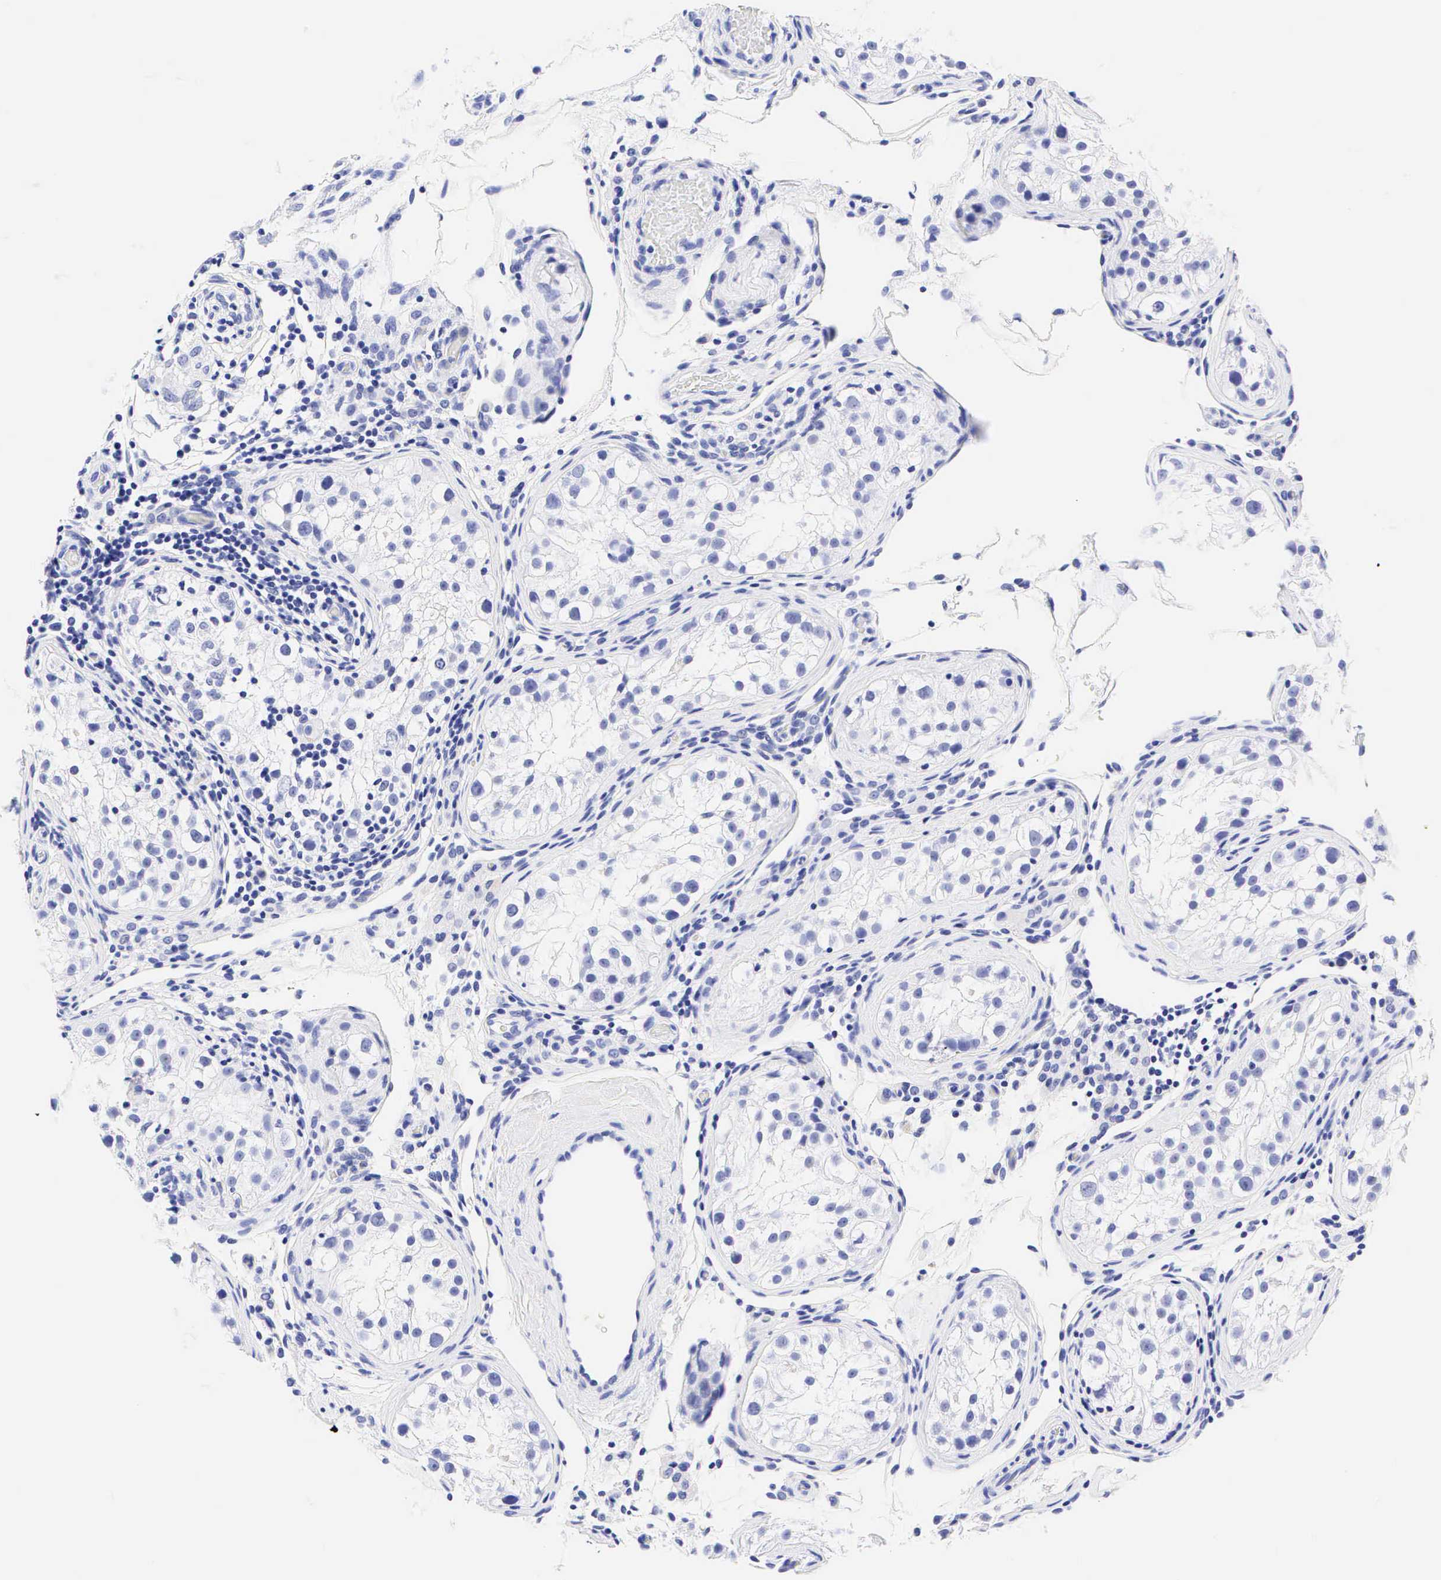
{"staining": {"intensity": "negative", "quantity": "none", "location": "none"}, "tissue": "testis", "cell_type": "Cells in seminiferous ducts", "image_type": "normal", "snomed": [{"axis": "morphology", "description": "Normal tissue, NOS"}, {"axis": "topography", "description": "Testis"}], "caption": "A high-resolution photomicrograph shows immunohistochemistry (IHC) staining of normal testis, which reveals no significant positivity in cells in seminiferous ducts. The staining is performed using DAB brown chromogen with nuclei counter-stained in using hematoxylin.", "gene": "KRT20", "patient": {"sex": "male", "age": 24}}